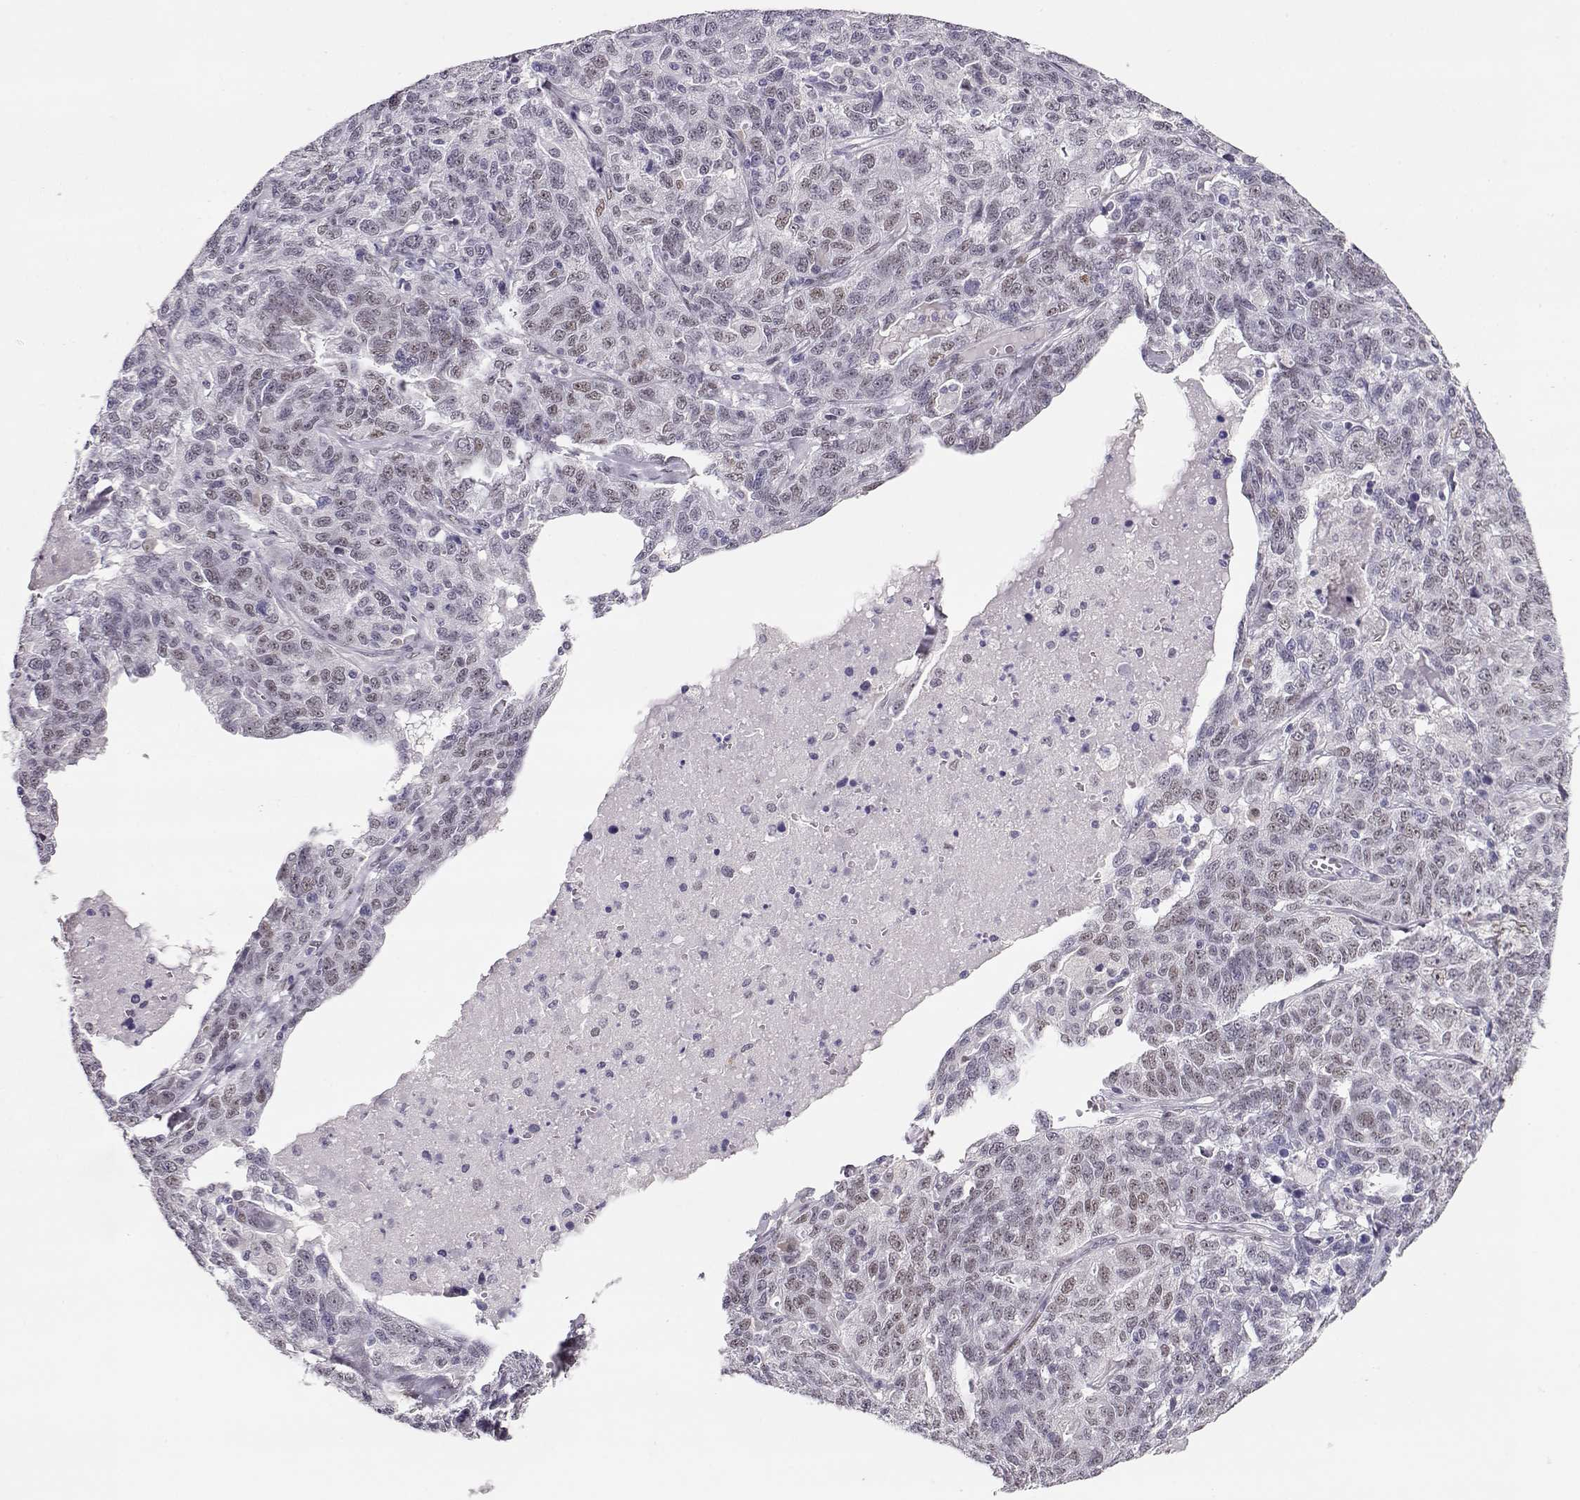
{"staining": {"intensity": "weak", "quantity": "25%-75%", "location": "nuclear"}, "tissue": "ovarian cancer", "cell_type": "Tumor cells", "image_type": "cancer", "snomed": [{"axis": "morphology", "description": "Cystadenocarcinoma, serous, NOS"}, {"axis": "topography", "description": "Ovary"}], "caption": "Tumor cells exhibit low levels of weak nuclear expression in approximately 25%-75% of cells in serous cystadenocarcinoma (ovarian).", "gene": "POLI", "patient": {"sex": "female", "age": 71}}